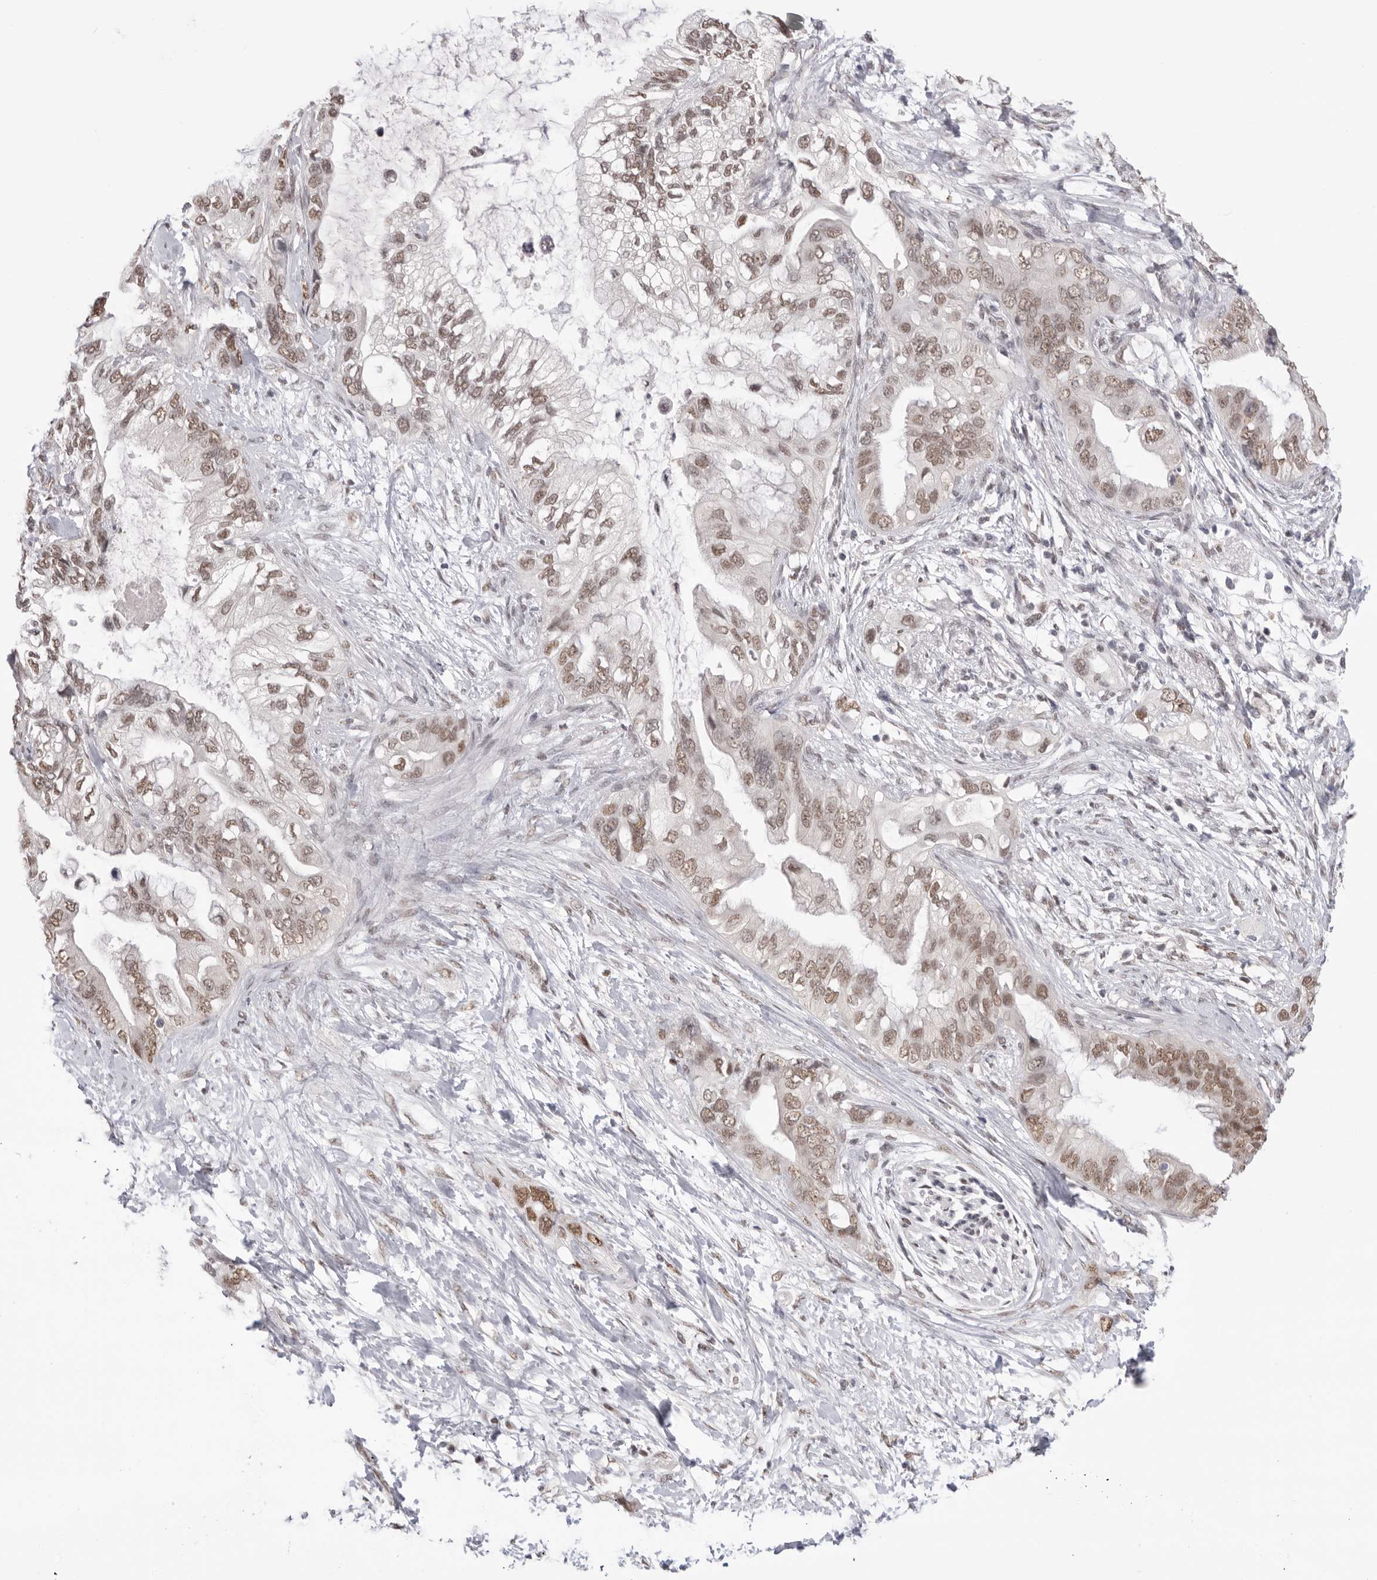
{"staining": {"intensity": "moderate", "quantity": ">75%", "location": "nuclear"}, "tissue": "pancreatic cancer", "cell_type": "Tumor cells", "image_type": "cancer", "snomed": [{"axis": "morphology", "description": "Adenocarcinoma, NOS"}, {"axis": "topography", "description": "Pancreas"}], "caption": "IHC (DAB) staining of human pancreatic cancer demonstrates moderate nuclear protein staining in about >75% of tumor cells.", "gene": "BCLAF3", "patient": {"sex": "female", "age": 56}}